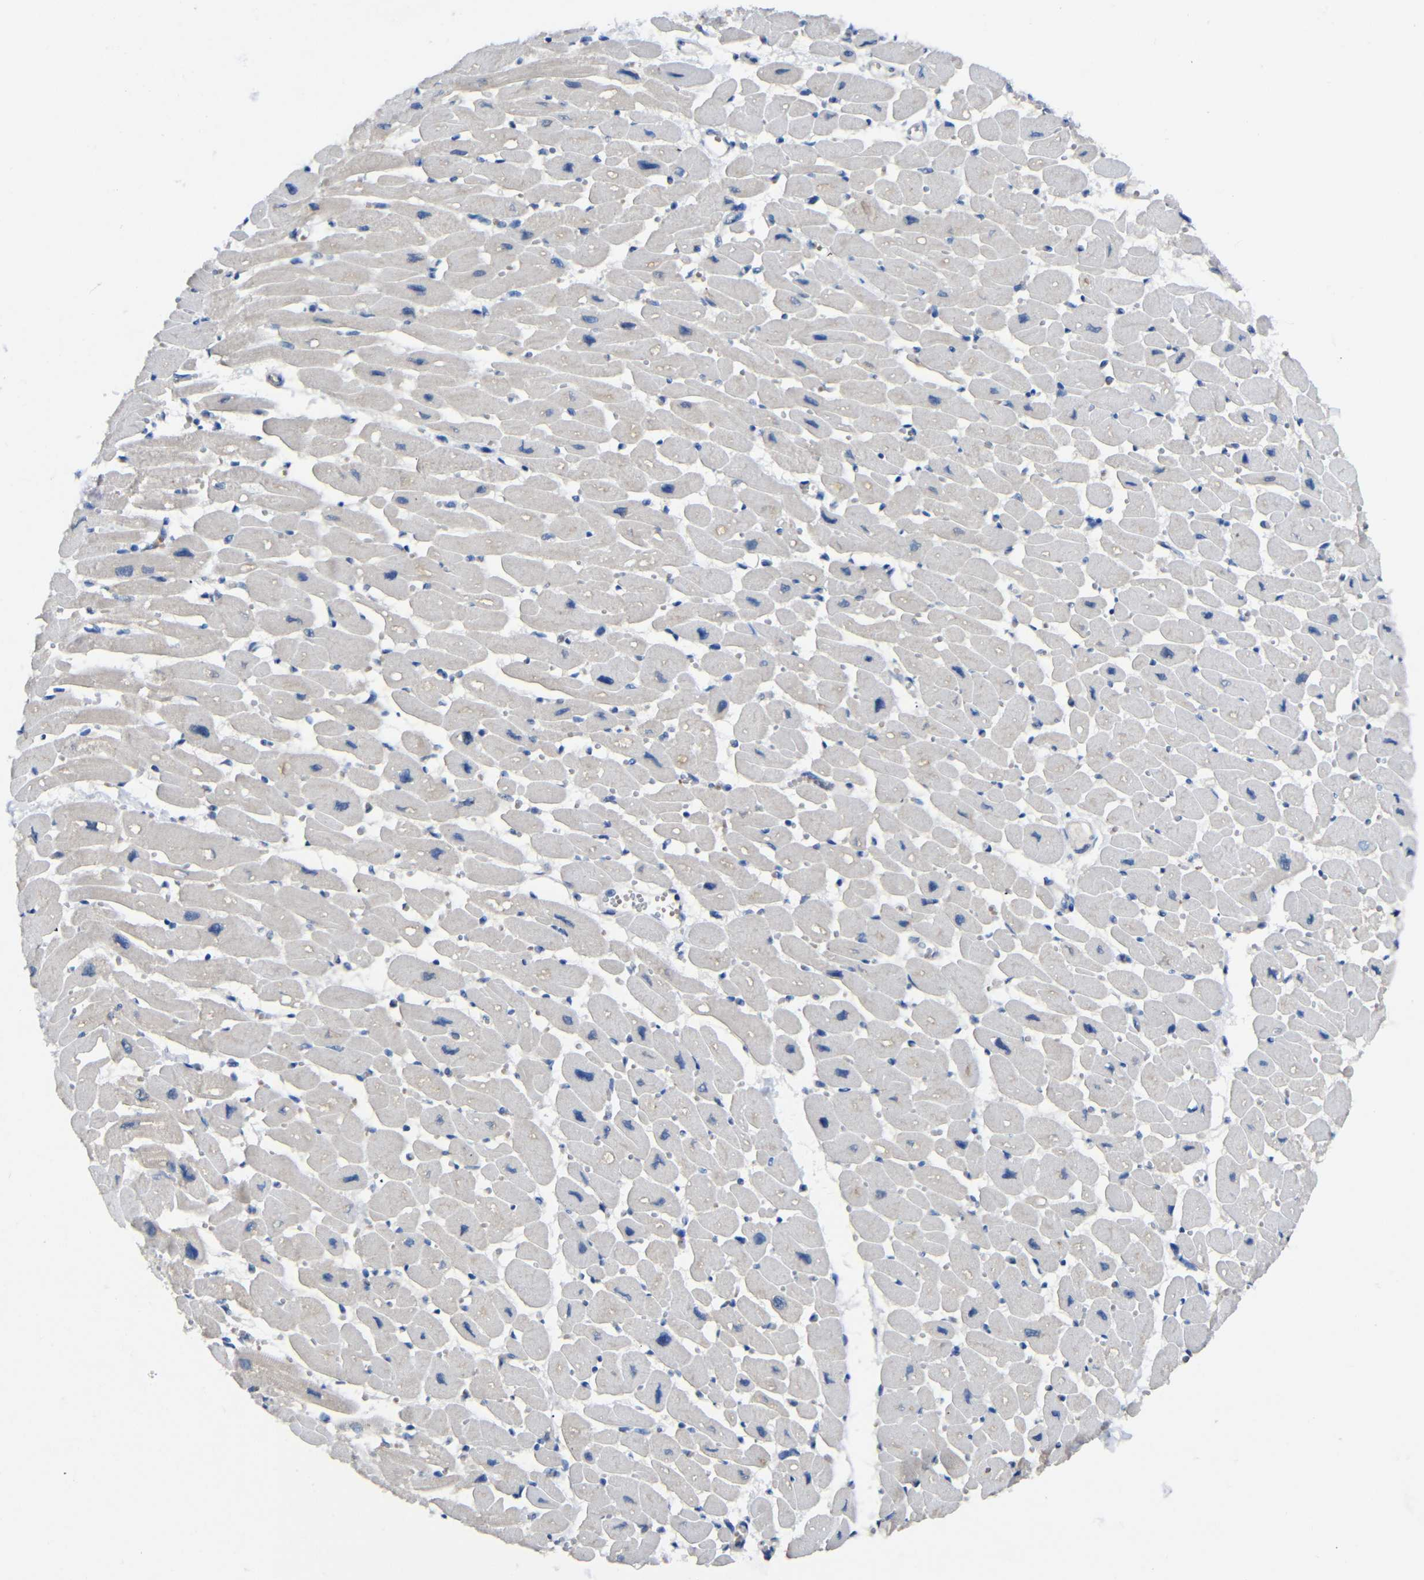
{"staining": {"intensity": "negative", "quantity": "none", "location": "none"}, "tissue": "heart muscle", "cell_type": "Cardiomyocytes", "image_type": "normal", "snomed": [{"axis": "morphology", "description": "Normal tissue, NOS"}, {"axis": "topography", "description": "Heart"}], "caption": "Benign heart muscle was stained to show a protein in brown. There is no significant expression in cardiomyocytes.", "gene": "HNF1A", "patient": {"sex": "female", "age": 54}}